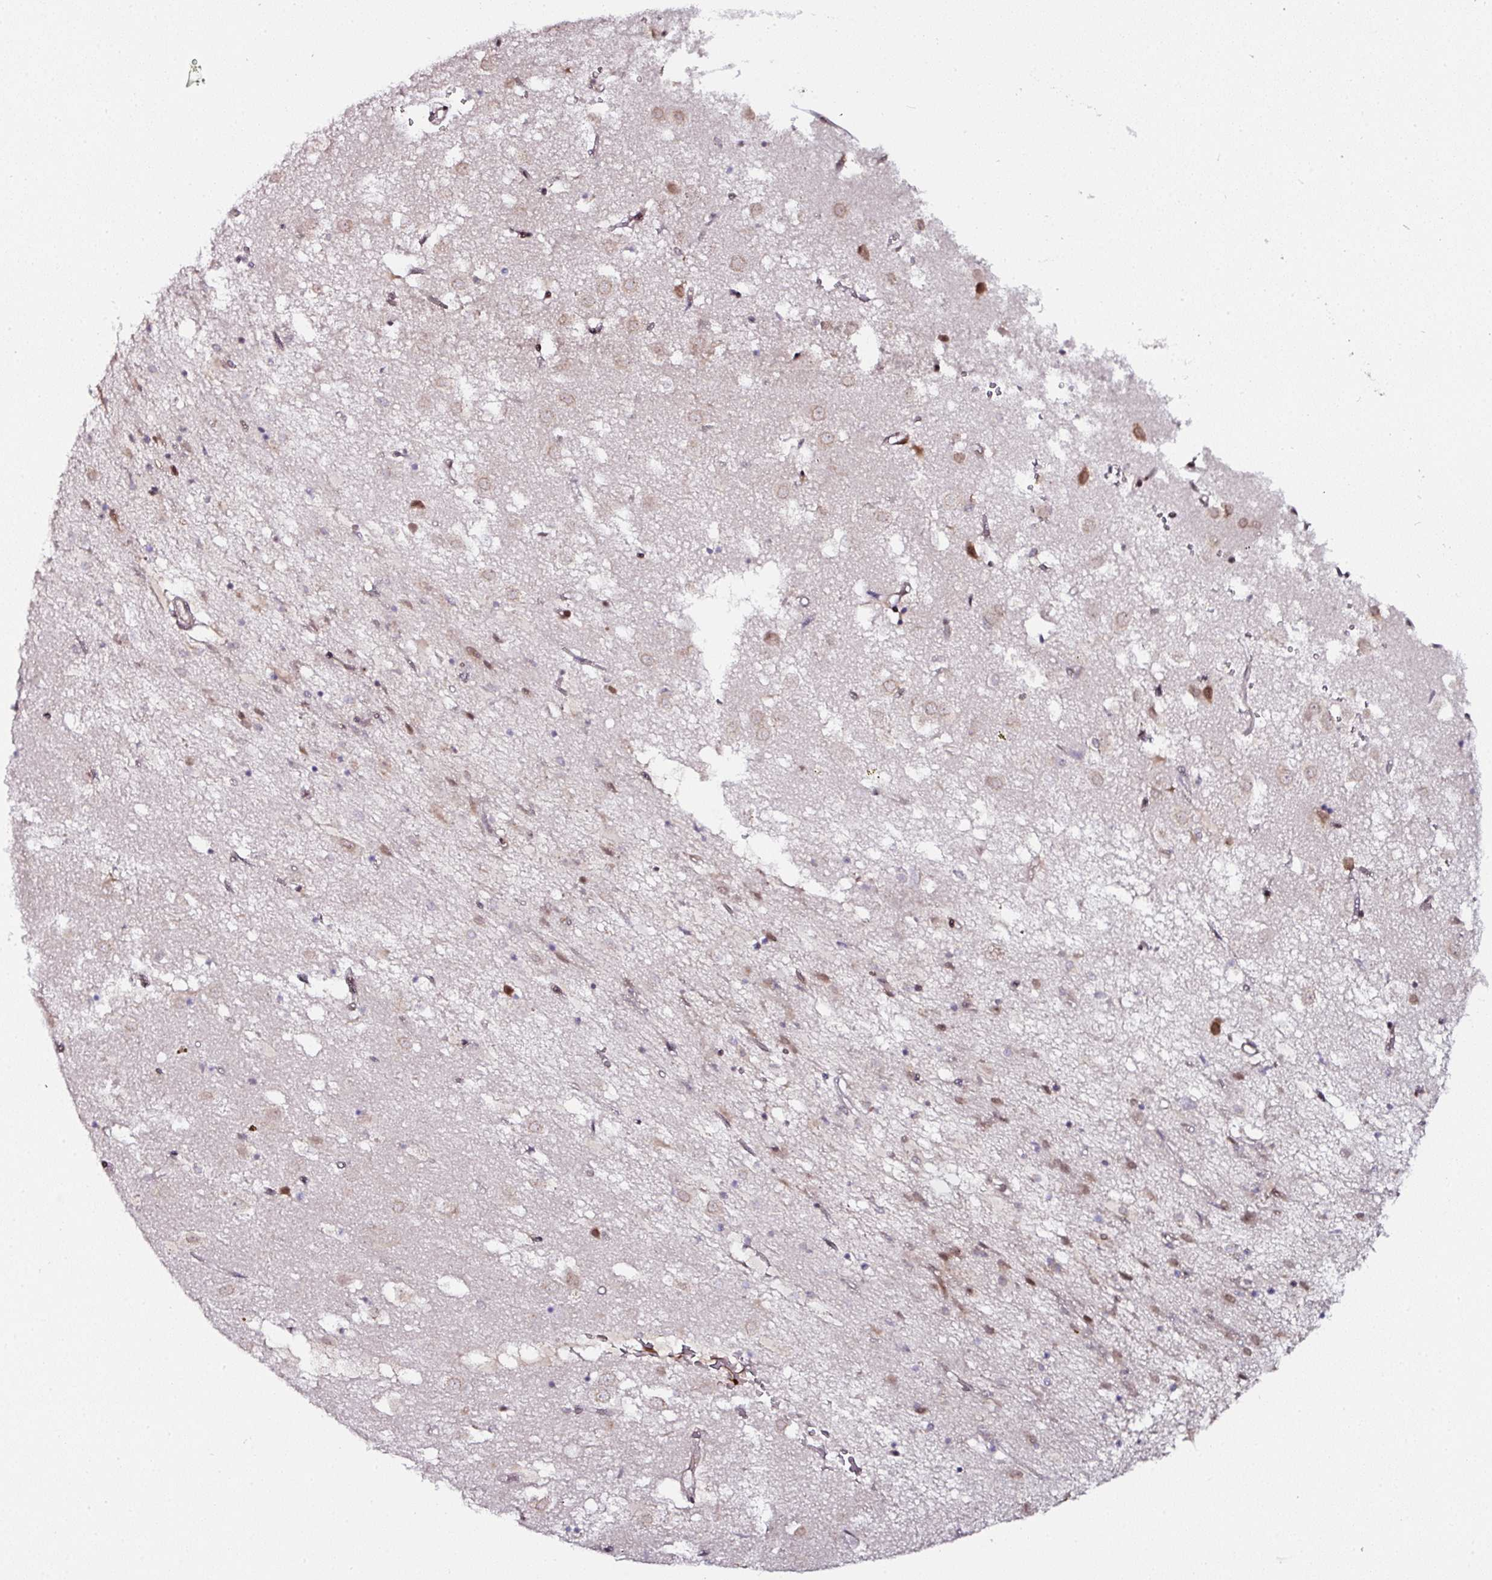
{"staining": {"intensity": "weak", "quantity": "<25%", "location": "cytoplasmic/membranous"}, "tissue": "caudate", "cell_type": "Glial cells", "image_type": "normal", "snomed": [{"axis": "morphology", "description": "Normal tissue, NOS"}, {"axis": "topography", "description": "Lateral ventricle wall"}], "caption": "Immunohistochemistry (IHC) of normal caudate reveals no expression in glial cells. (DAB (3,3'-diaminobenzidine) immunohistochemistry (IHC), high magnification).", "gene": "APOLD1", "patient": {"sex": "male", "age": 58}}